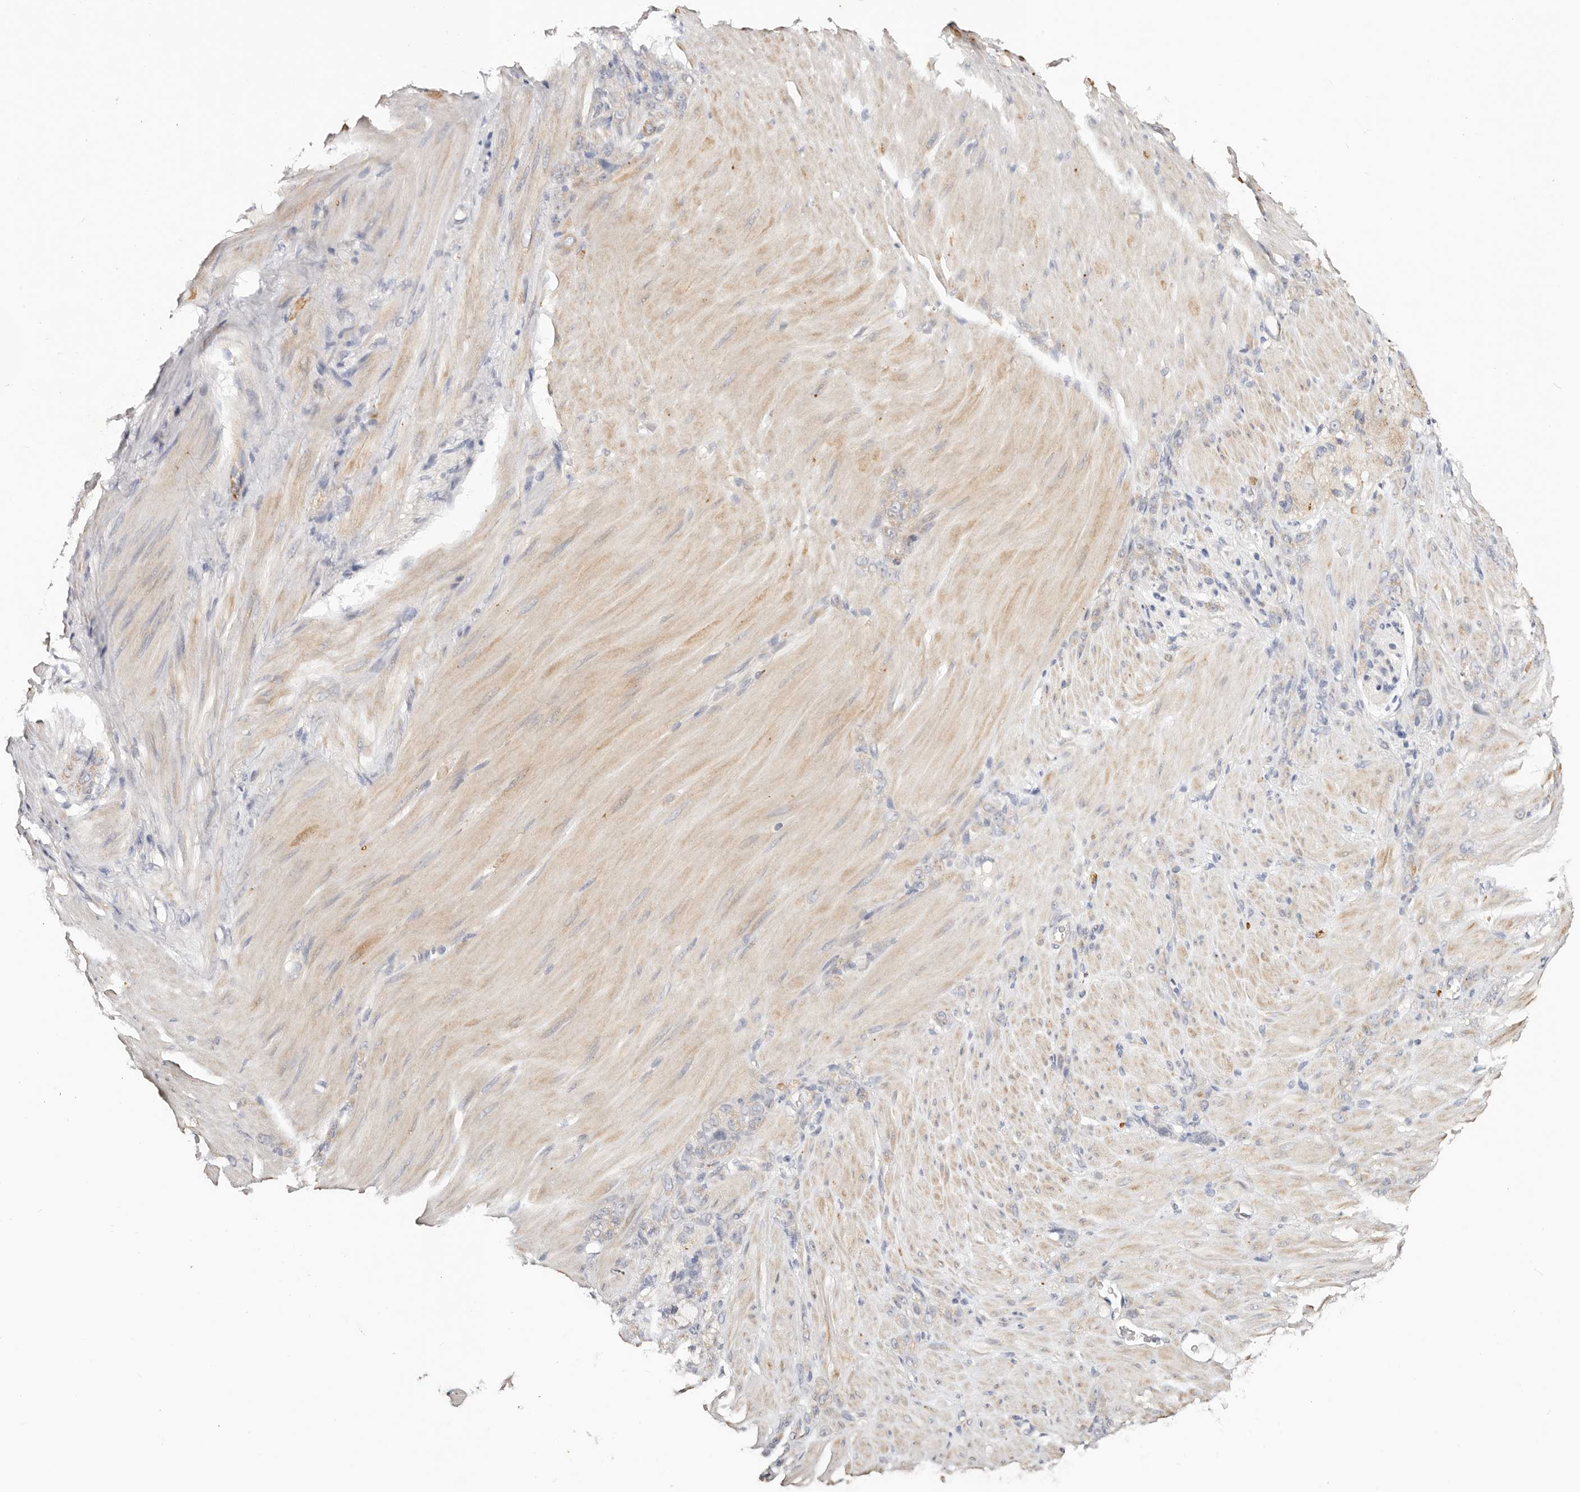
{"staining": {"intensity": "negative", "quantity": "none", "location": "none"}, "tissue": "stomach cancer", "cell_type": "Tumor cells", "image_type": "cancer", "snomed": [{"axis": "morphology", "description": "Normal tissue, NOS"}, {"axis": "morphology", "description": "Adenocarcinoma, NOS"}, {"axis": "topography", "description": "Stomach"}], "caption": "Immunohistochemical staining of adenocarcinoma (stomach) displays no significant positivity in tumor cells. Brightfield microscopy of IHC stained with DAB (3,3'-diaminobenzidine) (brown) and hematoxylin (blue), captured at high magnification.", "gene": "VIPAS39", "patient": {"sex": "male", "age": 82}}